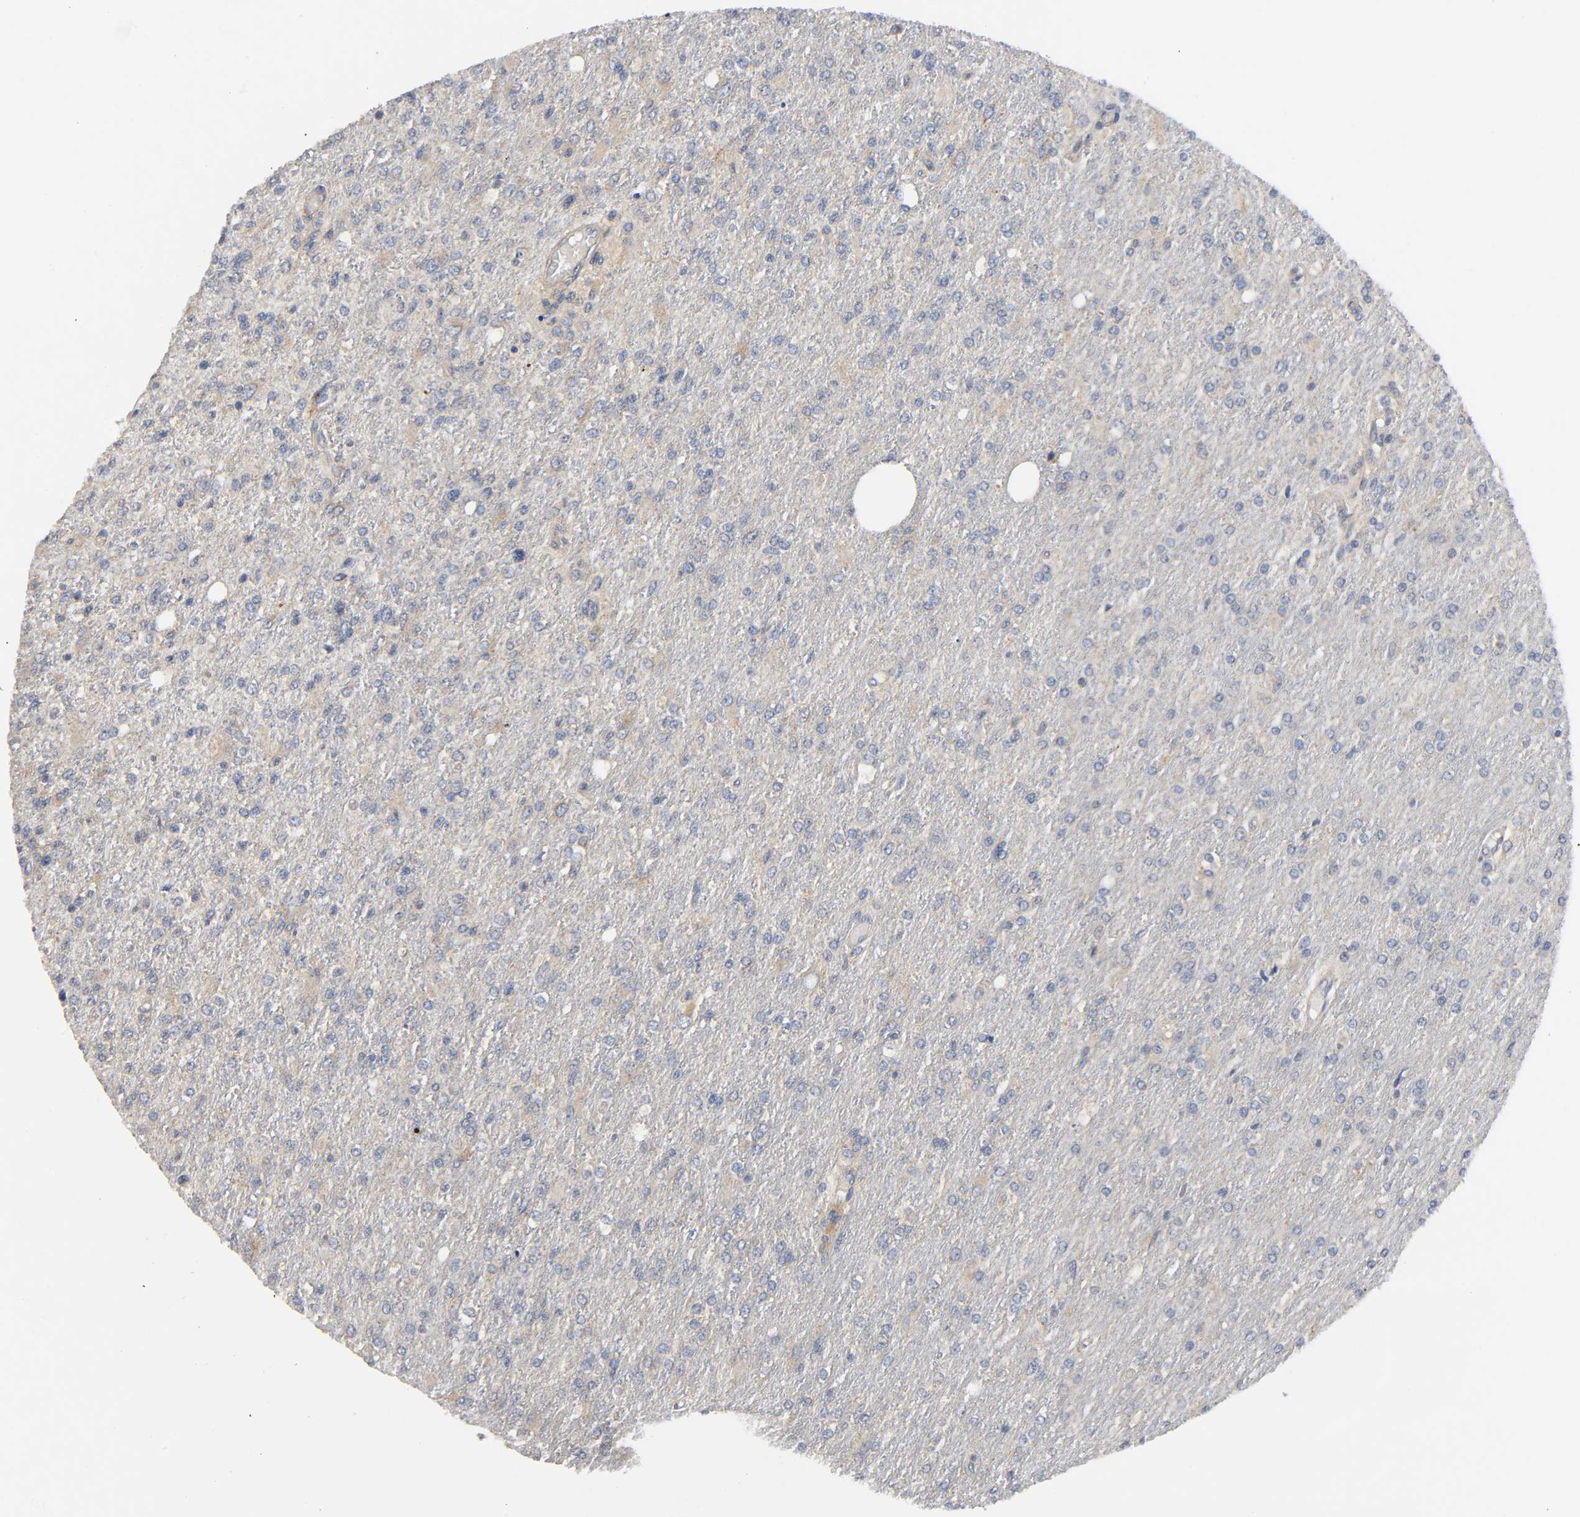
{"staining": {"intensity": "weak", "quantity": "25%-75%", "location": "cytoplasmic/membranous"}, "tissue": "glioma", "cell_type": "Tumor cells", "image_type": "cancer", "snomed": [{"axis": "morphology", "description": "Glioma, malignant, High grade"}, {"axis": "topography", "description": "Cerebral cortex"}], "caption": "An IHC image of neoplastic tissue is shown. Protein staining in brown highlights weak cytoplasmic/membranous positivity in malignant glioma (high-grade) within tumor cells. (Stains: DAB (3,3'-diaminobenzidine) in brown, nuclei in blue, Microscopy: brightfield microscopy at high magnification).", "gene": "HDAC6", "patient": {"sex": "male", "age": 76}}